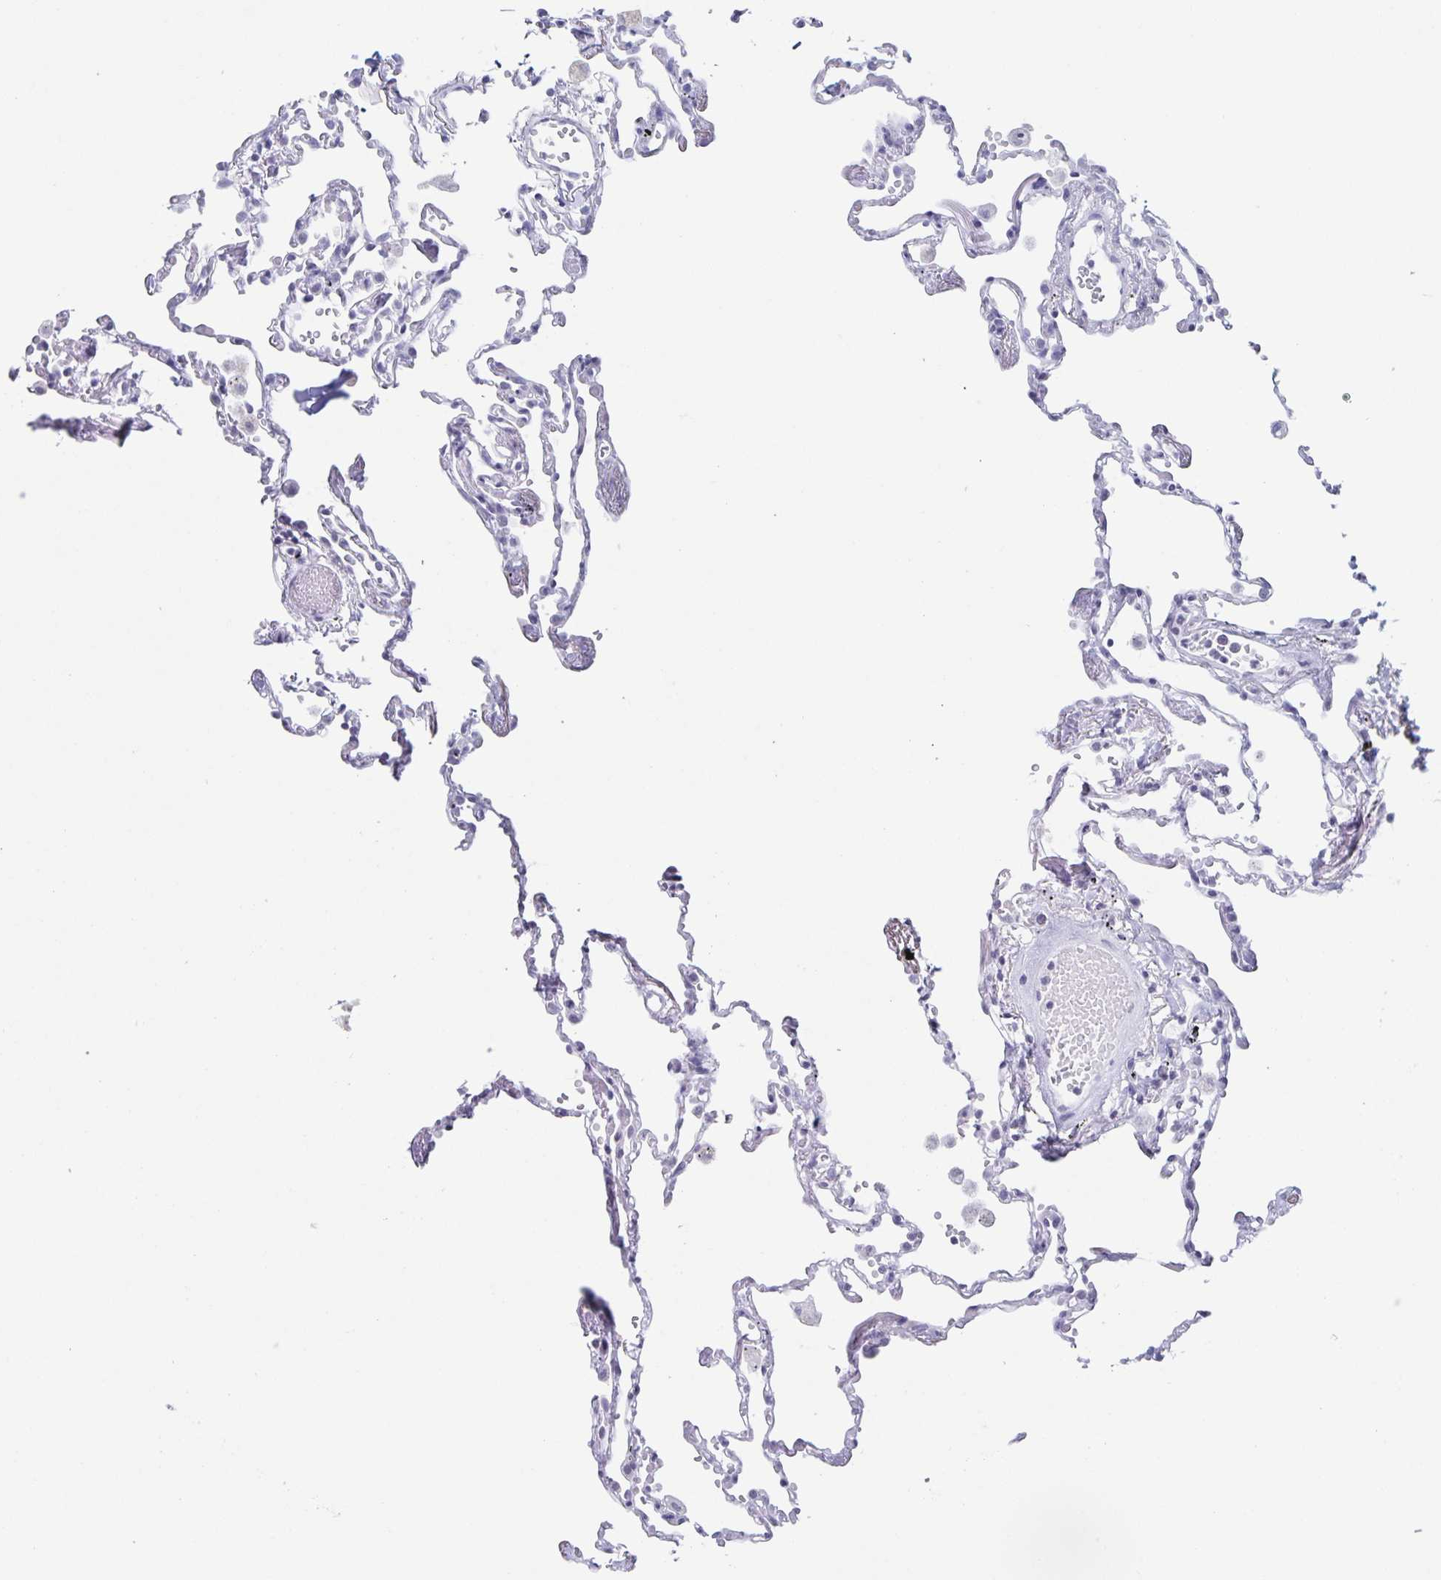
{"staining": {"intensity": "negative", "quantity": "none", "location": "none"}, "tissue": "lung", "cell_type": "Alveolar cells", "image_type": "normal", "snomed": [{"axis": "morphology", "description": "Normal tissue, NOS"}, {"axis": "topography", "description": "Lung"}], "caption": "An immunohistochemistry image of benign lung is shown. There is no staining in alveolar cells of lung. (DAB immunohistochemistry (IHC) visualized using brightfield microscopy, high magnification).", "gene": "LCE6A", "patient": {"sex": "female", "age": 67}}